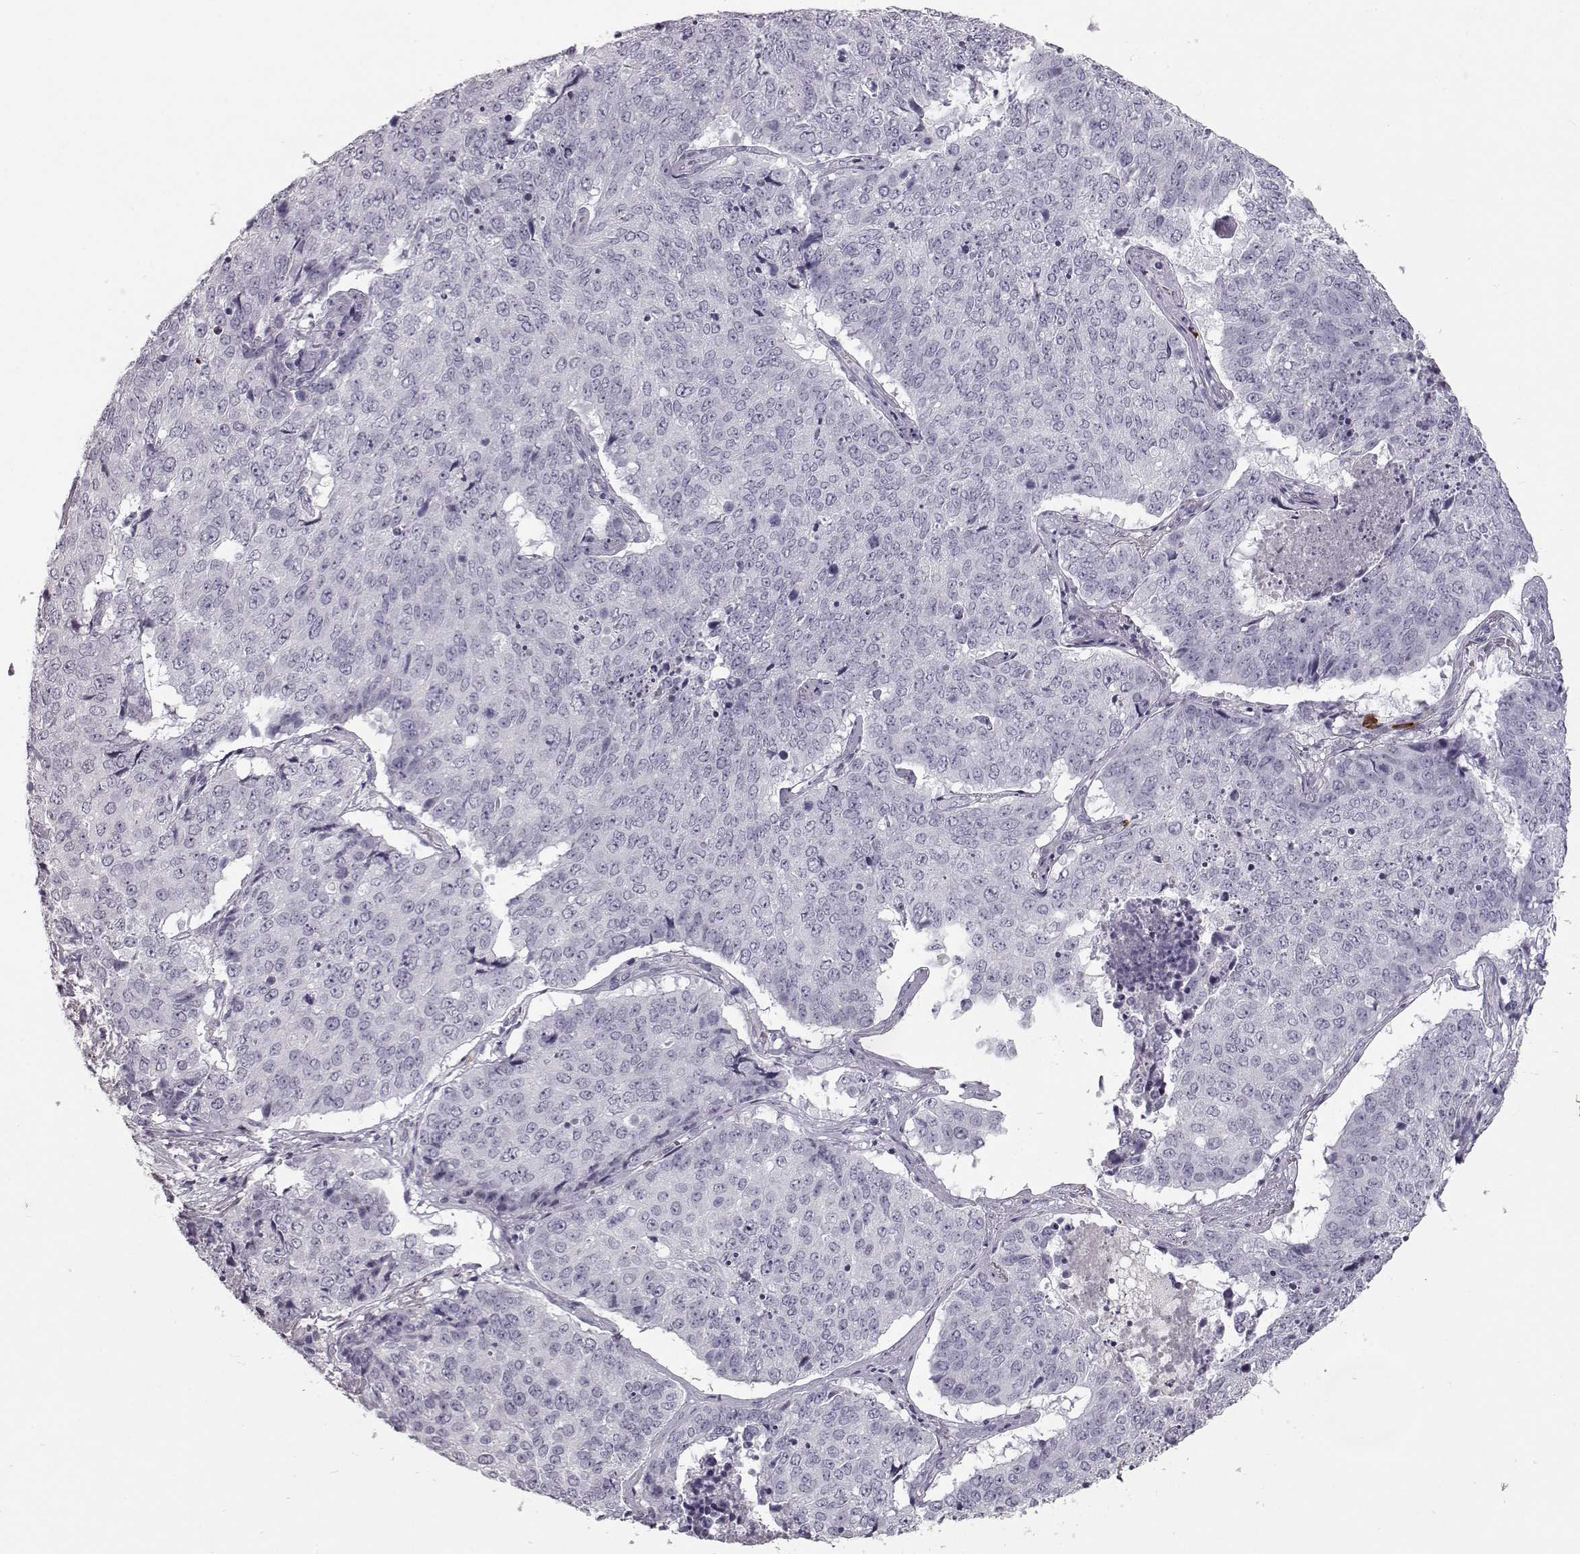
{"staining": {"intensity": "negative", "quantity": "none", "location": "none"}, "tissue": "lung cancer", "cell_type": "Tumor cells", "image_type": "cancer", "snomed": [{"axis": "morphology", "description": "Normal tissue, NOS"}, {"axis": "morphology", "description": "Squamous cell carcinoma, NOS"}, {"axis": "topography", "description": "Bronchus"}, {"axis": "topography", "description": "Lung"}], "caption": "A photomicrograph of human squamous cell carcinoma (lung) is negative for staining in tumor cells.", "gene": "CCL19", "patient": {"sex": "male", "age": 64}}